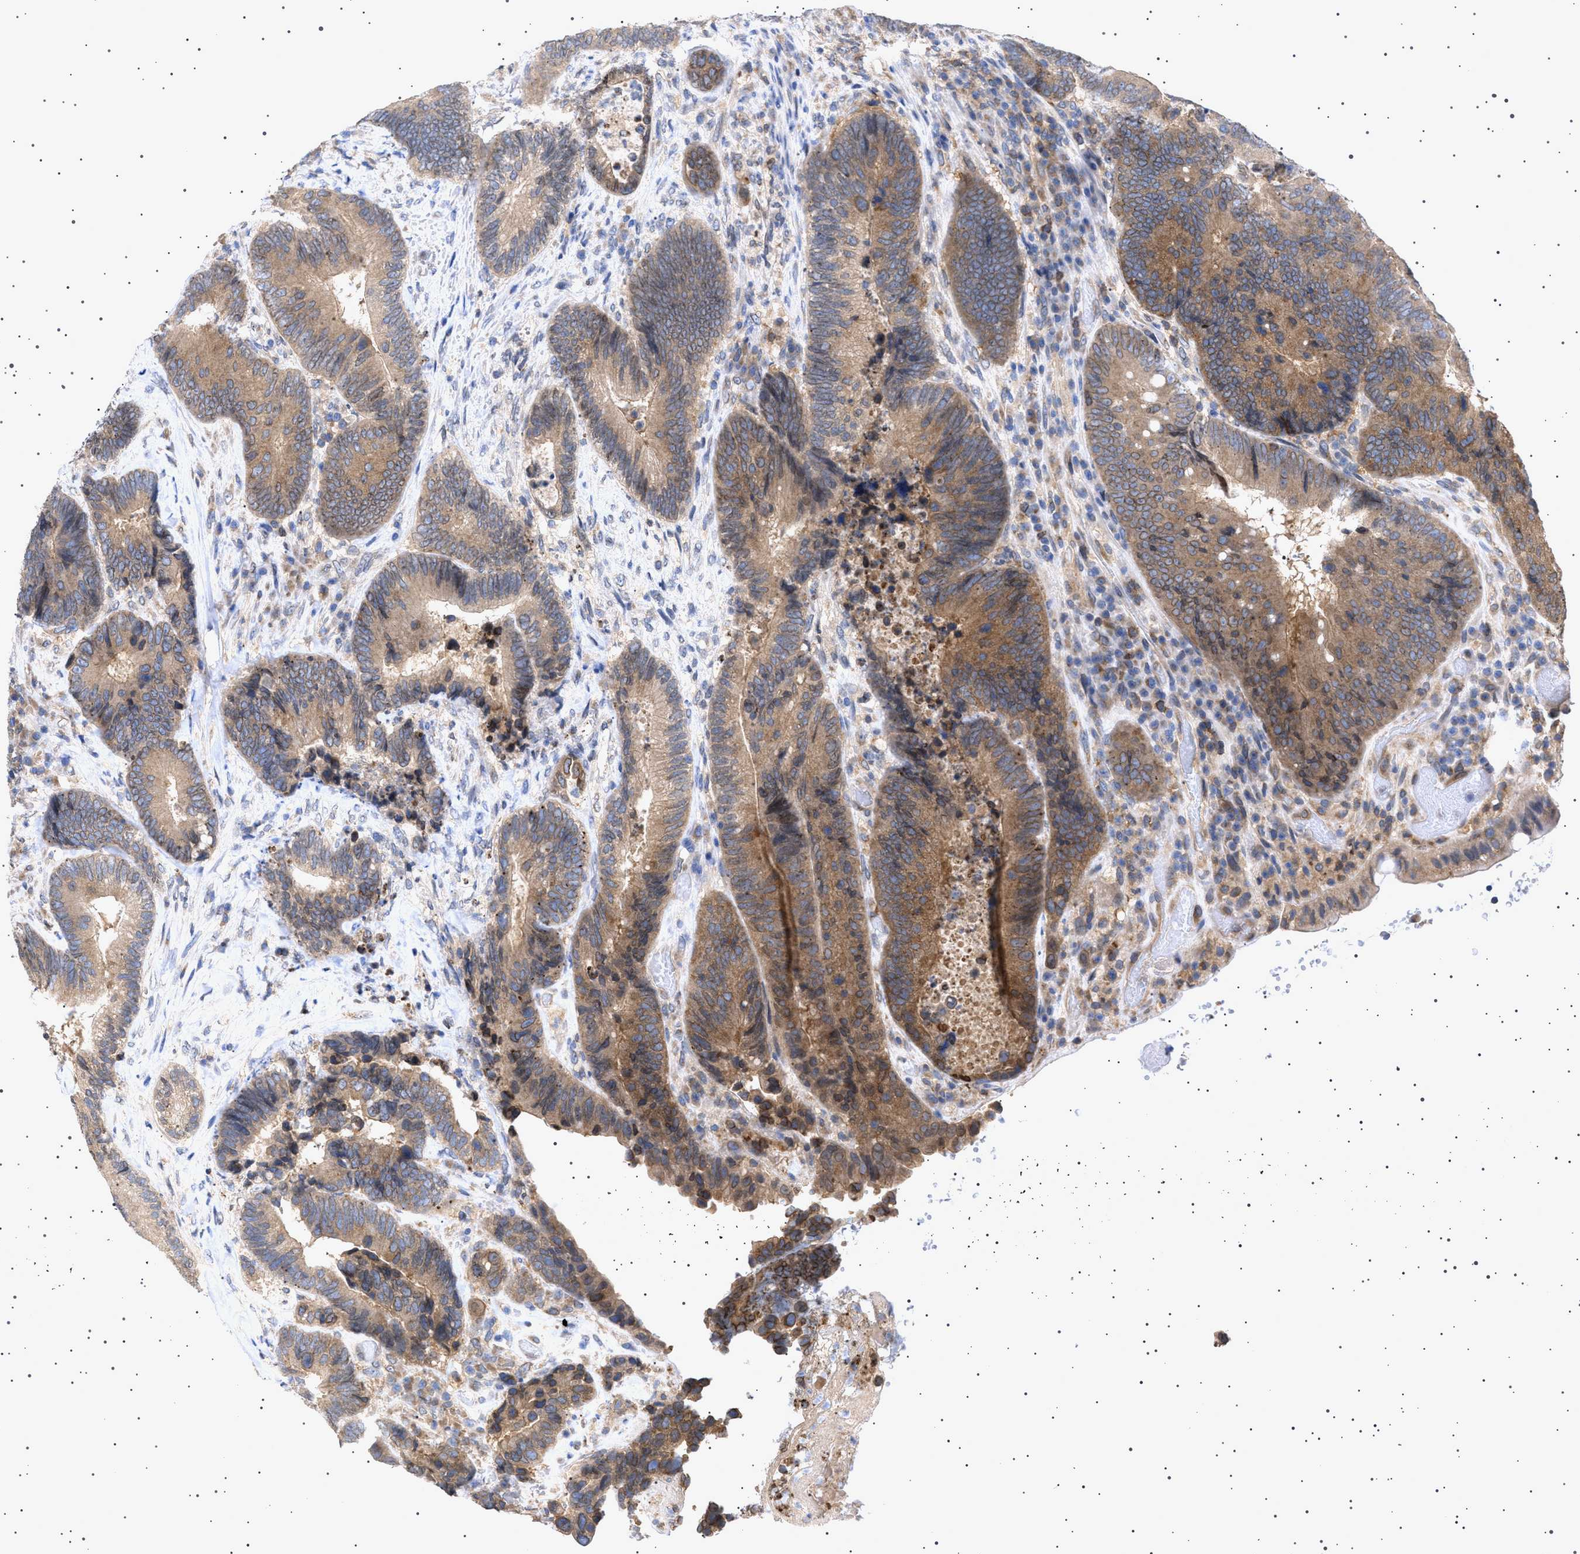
{"staining": {"intensity": "moderate", "quantity": ">75%", "location": "cytoplasmic/membranous"}, "tissue": "colorectal cancer", "cell_type": "Tumor cells", "image_type": "cancer", "snomed": [{"axis": "morphology", "description": "Adenocarcinoma, NOS"}, {"axis": "topography", "description": "Rectum"}], "caption": "A high-resolution micrograph shows immunohistochemistry staining of colorectal adenocarcinoma, which reveals moderate cytoplasmic/membranous positivity in about >75% of tumor cells.", "gene": "NUP93", "patient": {"sex": "female", "age": 89}}